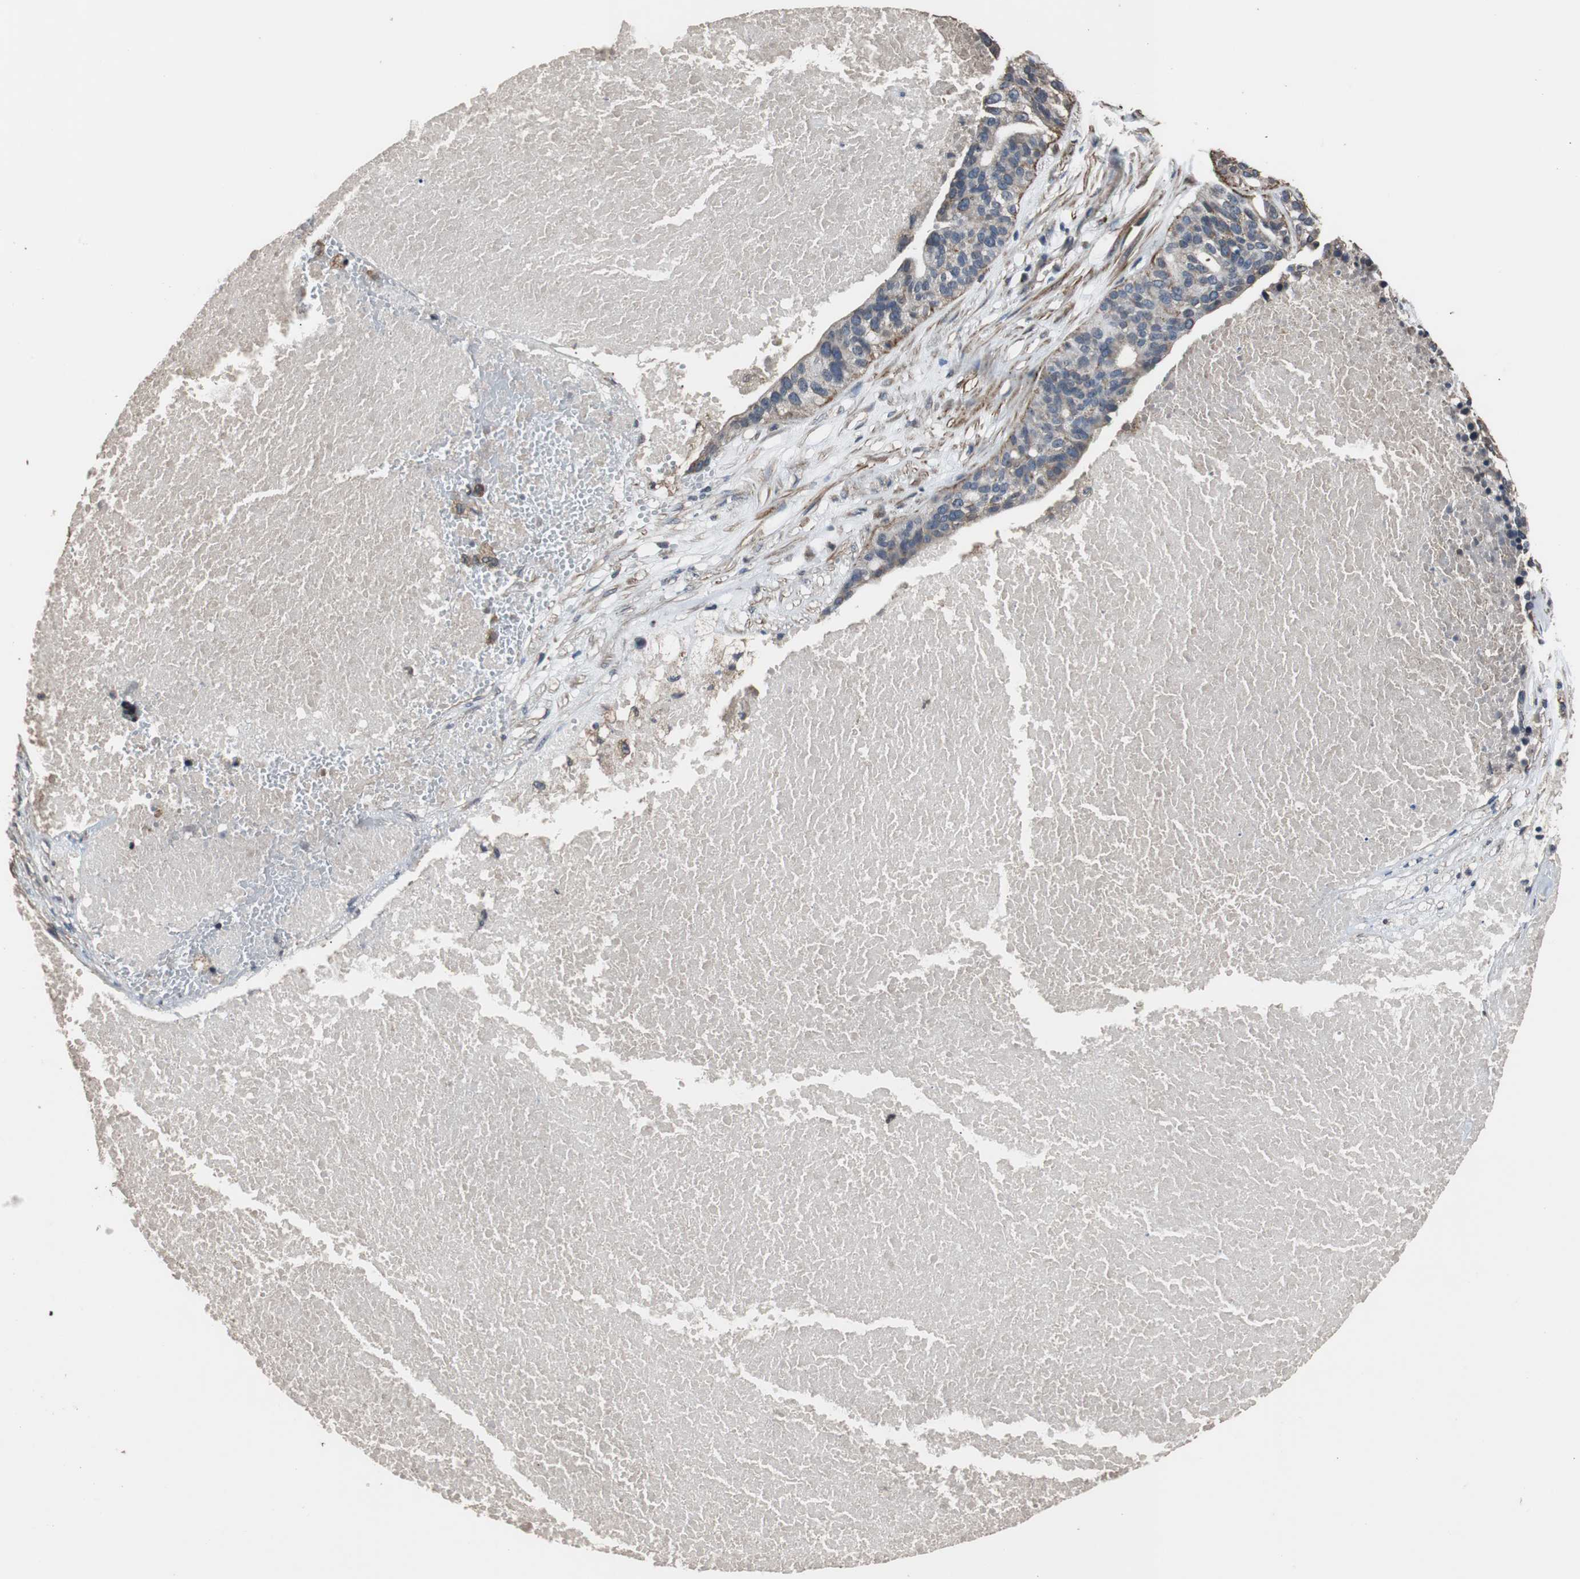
{"staining": {"intensity": "moderate", "quantity": "25%-75%", "location": "cytoplasmic/membranous"}, "tissue": "ovarian cancer", "cell_type": "Tumor cells", "image_type": "cancer", "snomed": [{"axis": "morphology", "description": "Cystadenocarcinoma, serous, NOS"}, {"axis": "topography", "description": "Ovary"}], "caption": "IHC of human ovarian cancer (serous cystadenocarcinoma) demonstrates medium levels of moderate cytoplasmic/membranous positivity in about 25%-75% of tumor cells. (brown staining indicates protein expression, while blue staining denotes nuclei).", "gene": "PITRM1", "patient": {"sex": "female", "age": 59}}